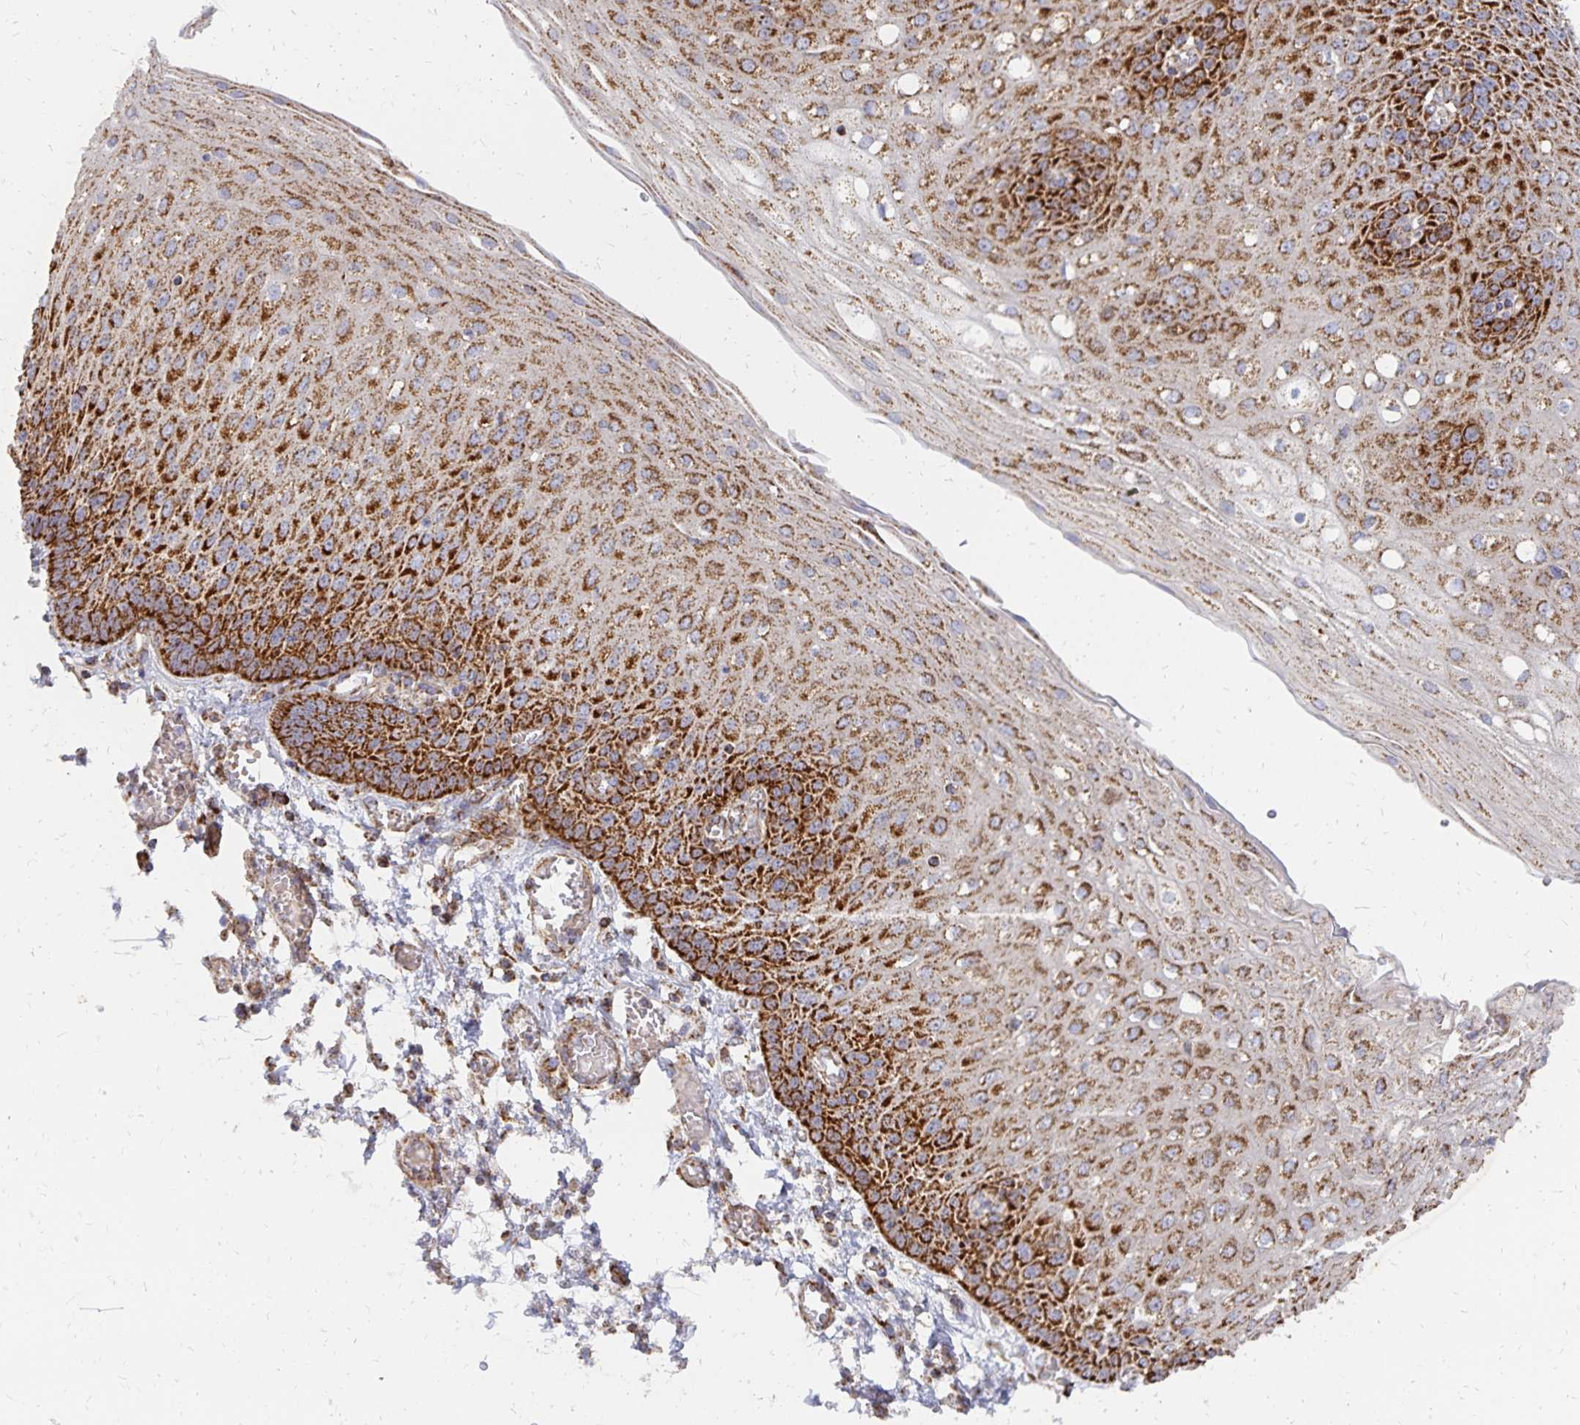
{"staining": {"intensity": "strong", "quantity": ">75%", "location": "cytoplasmic/membranous"}, "tissue": "esophagus", "cell_type": "Squamous epithelial cells", "image_type": "normal", "snomed": [{"axis": "morphology", "description": "Normal tissue, NOS"}, {"axis": "morphology", "description": "Adenocarcinoma, NOS"}, {"axis": "topography", "description": "Esophagus"}], "caption": "Esophagus was stained to show a protein in brown. There is high levels of strong cytoplasmic/membranous expression in approximately >75% of squamous epithelial cells.", "gene": "STOML2", "patient": {"sex": "male", "age": 81}}